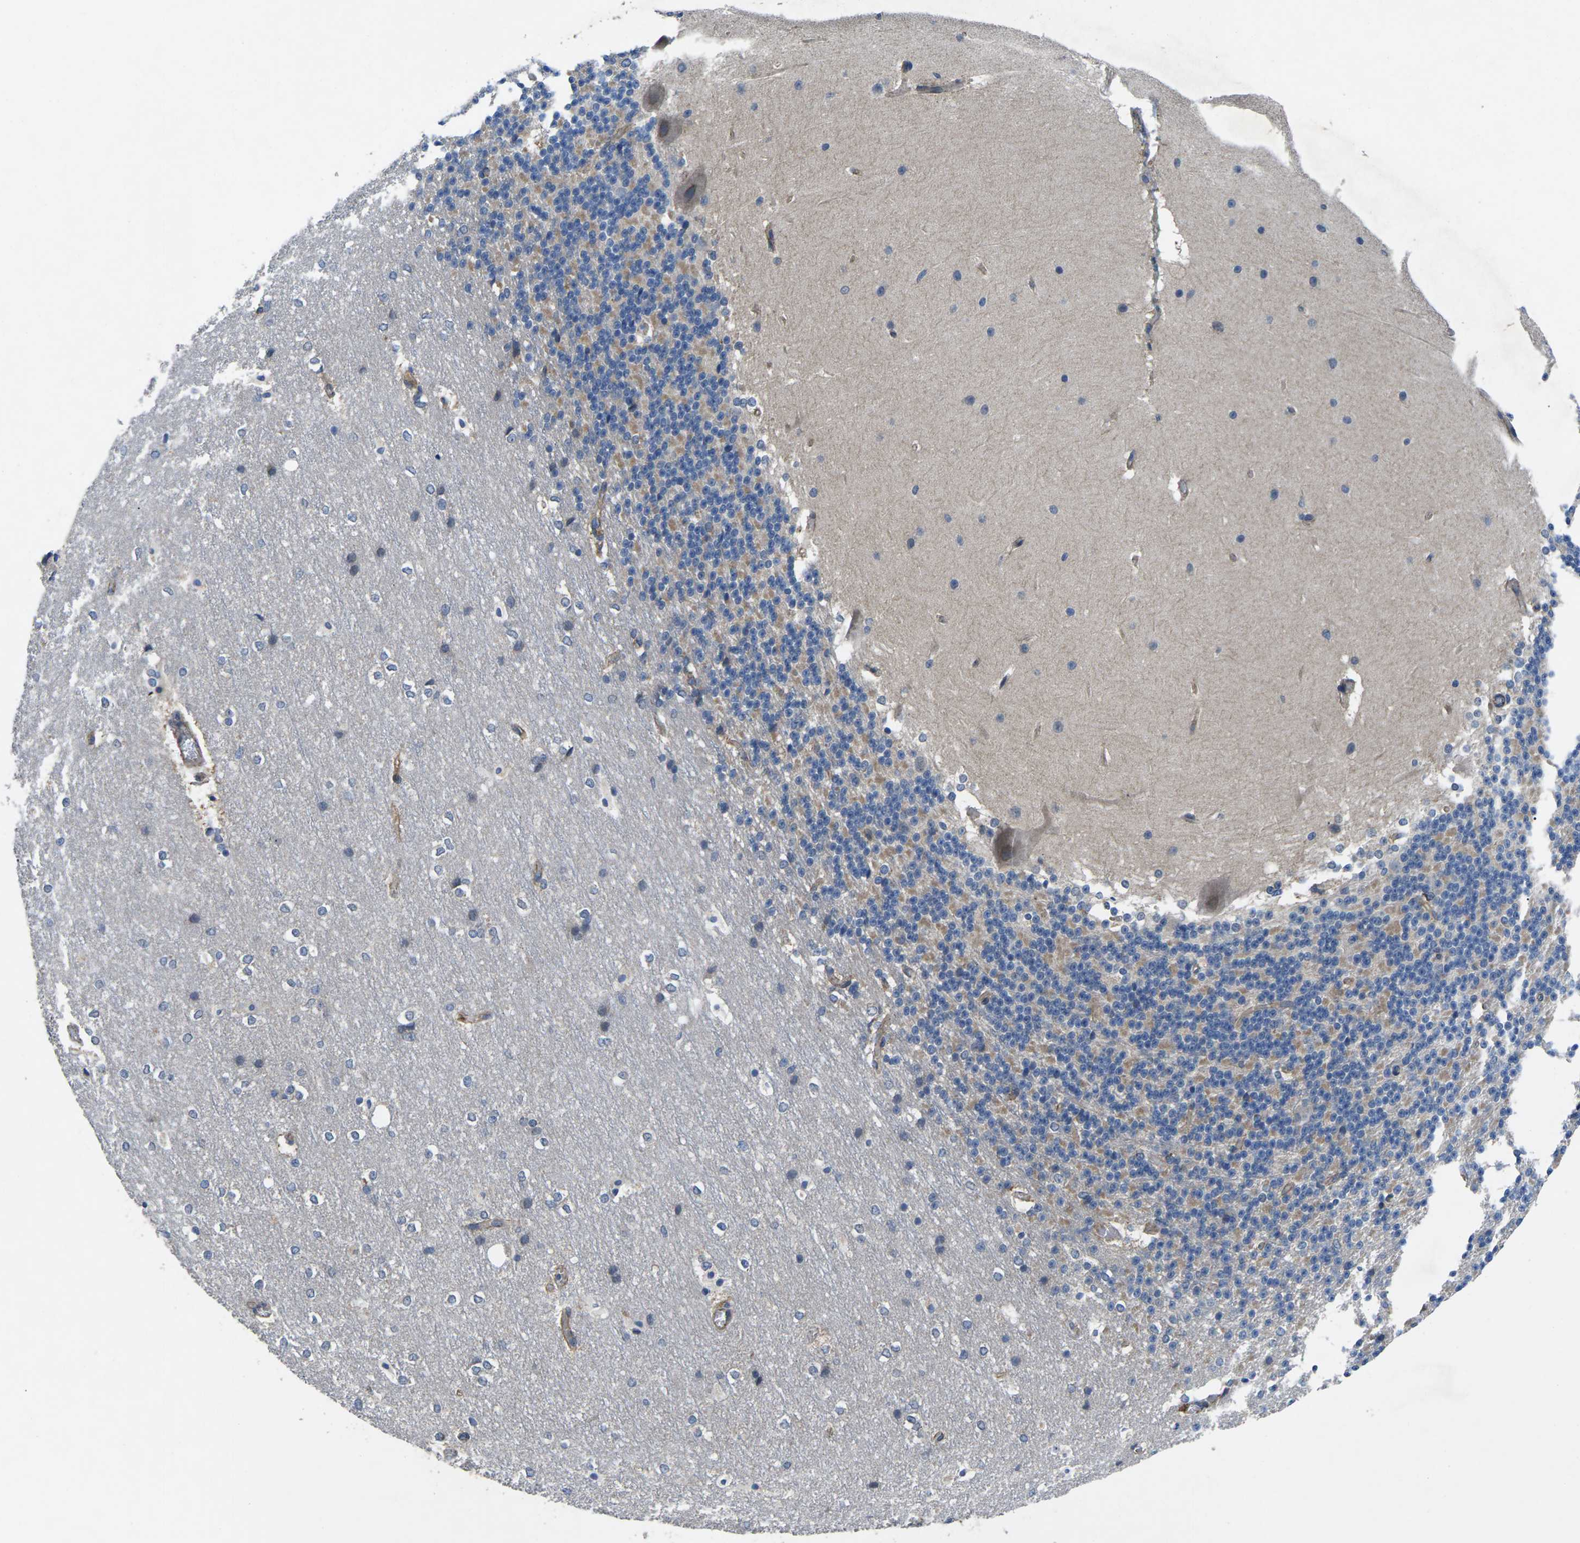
{"staining": {"intensity": "weak", "quantity": "<25%", "location": "cytoplasmic/membranous"}, "tissue": "cerebellum", "cell_type": "Cells in granular layer", "image_type": "normal", "snomed": [{"axis": "morphology", "description": "Normal tissue, NOS"}, {"axis": "topography", "description": "Cerebellum"}], "caption": "Human cerebellum stained for a protein using immunohistochemistry (IHC) demonstrates no positivity in cells in granular layer.", "gene": "CTNND1", "patient": {"sex": "female", "age": 19}}